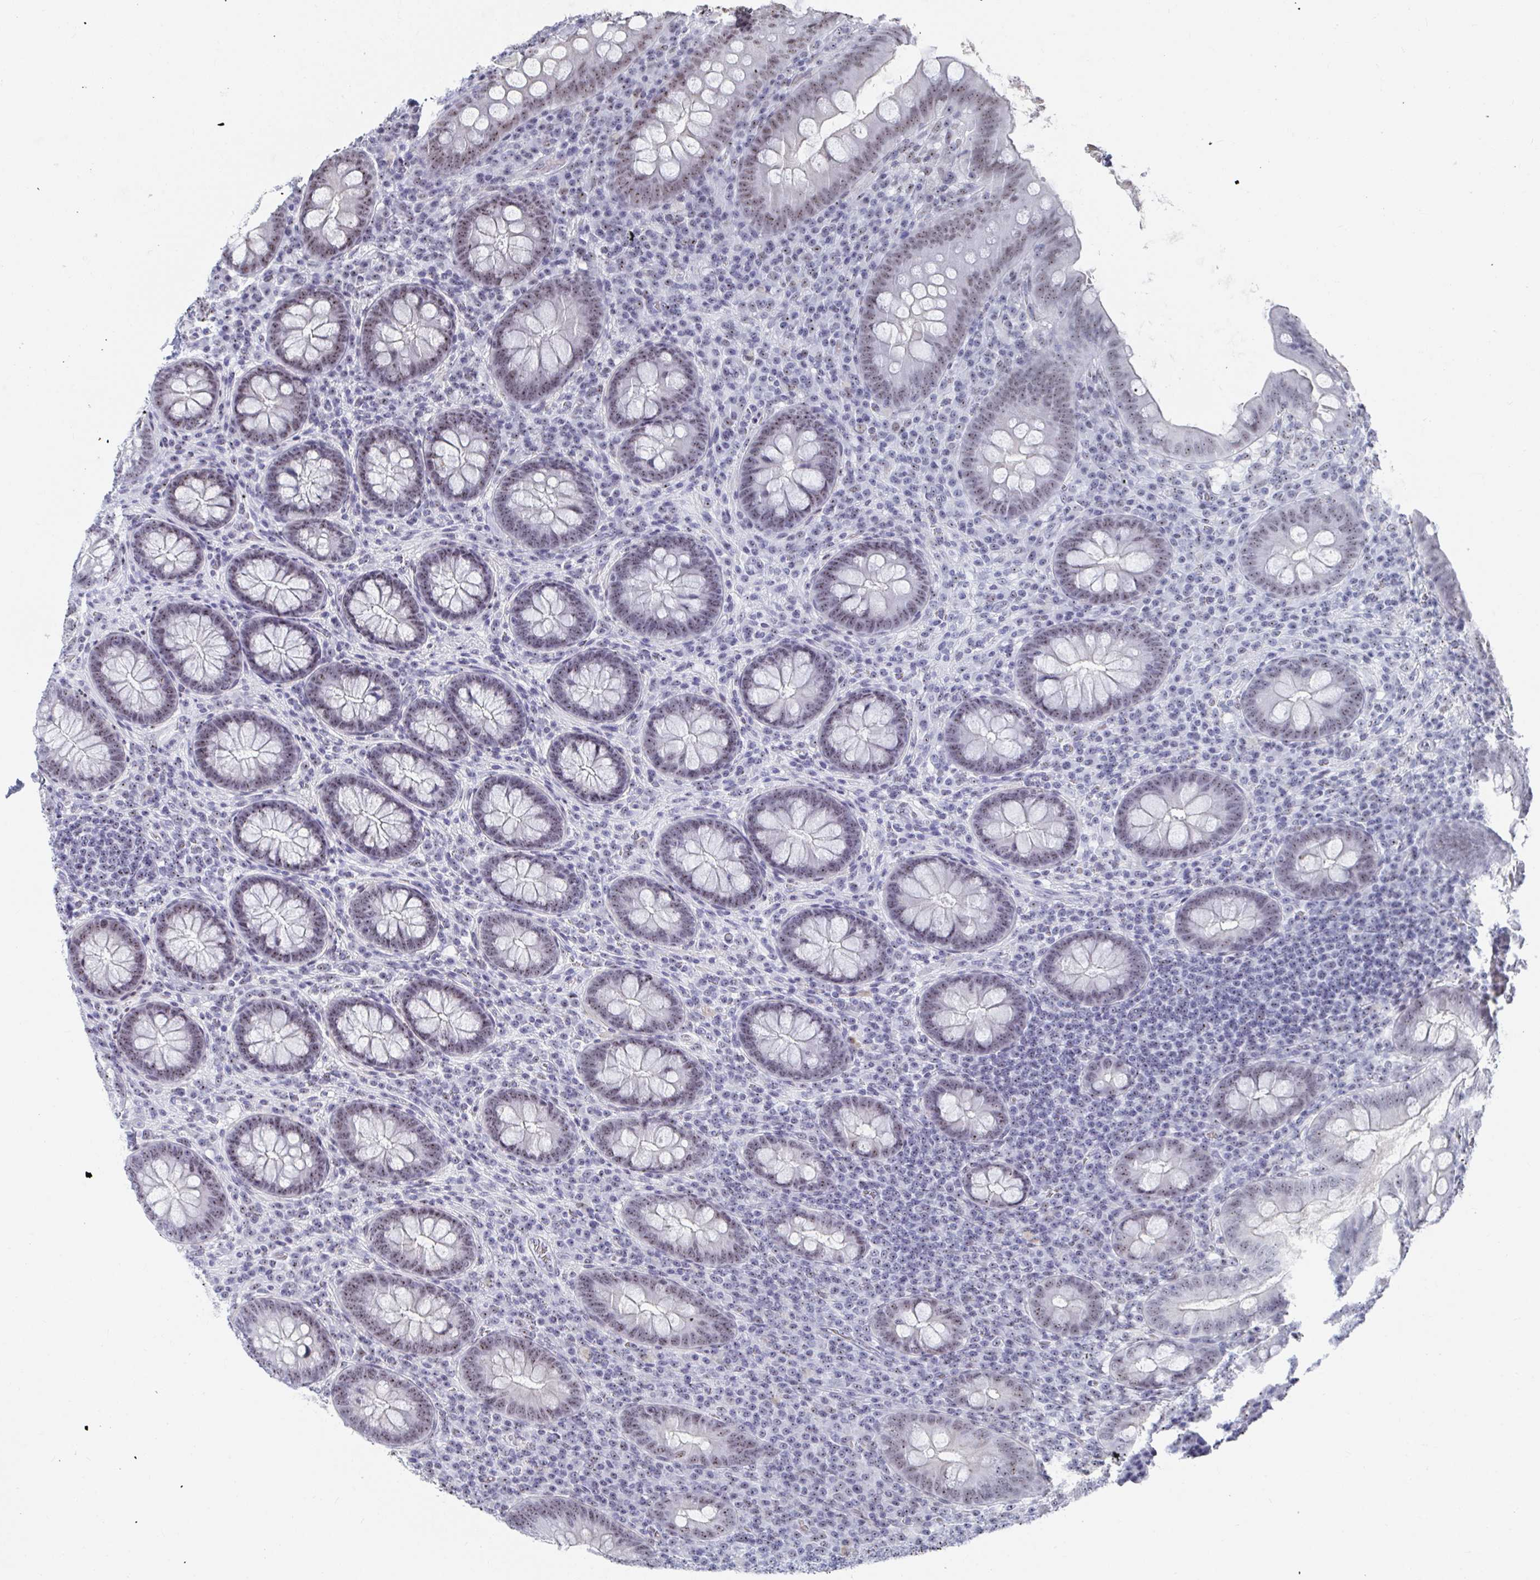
{"staining": {"intensity": "weak", "quantity": ">75%", "location": "nuclear"}, "tissue": "appendix", "cell_type": "Glandular cells", "image_type": "normal", "snomed": [{"axis": "morphology", "description": "Normal tissue, NOS"}, {"axis": "topography", "description": "Appendix"}], "caption": "This image exhibits unremarkable appendix stained with IHC to label a protein in brown. The nuclear of glandular cells show weak positivity for the protein. Nuclei are counter-stained blue.", "gene": "SIRT7", "patient": {"sex": "male", "age": 71}}